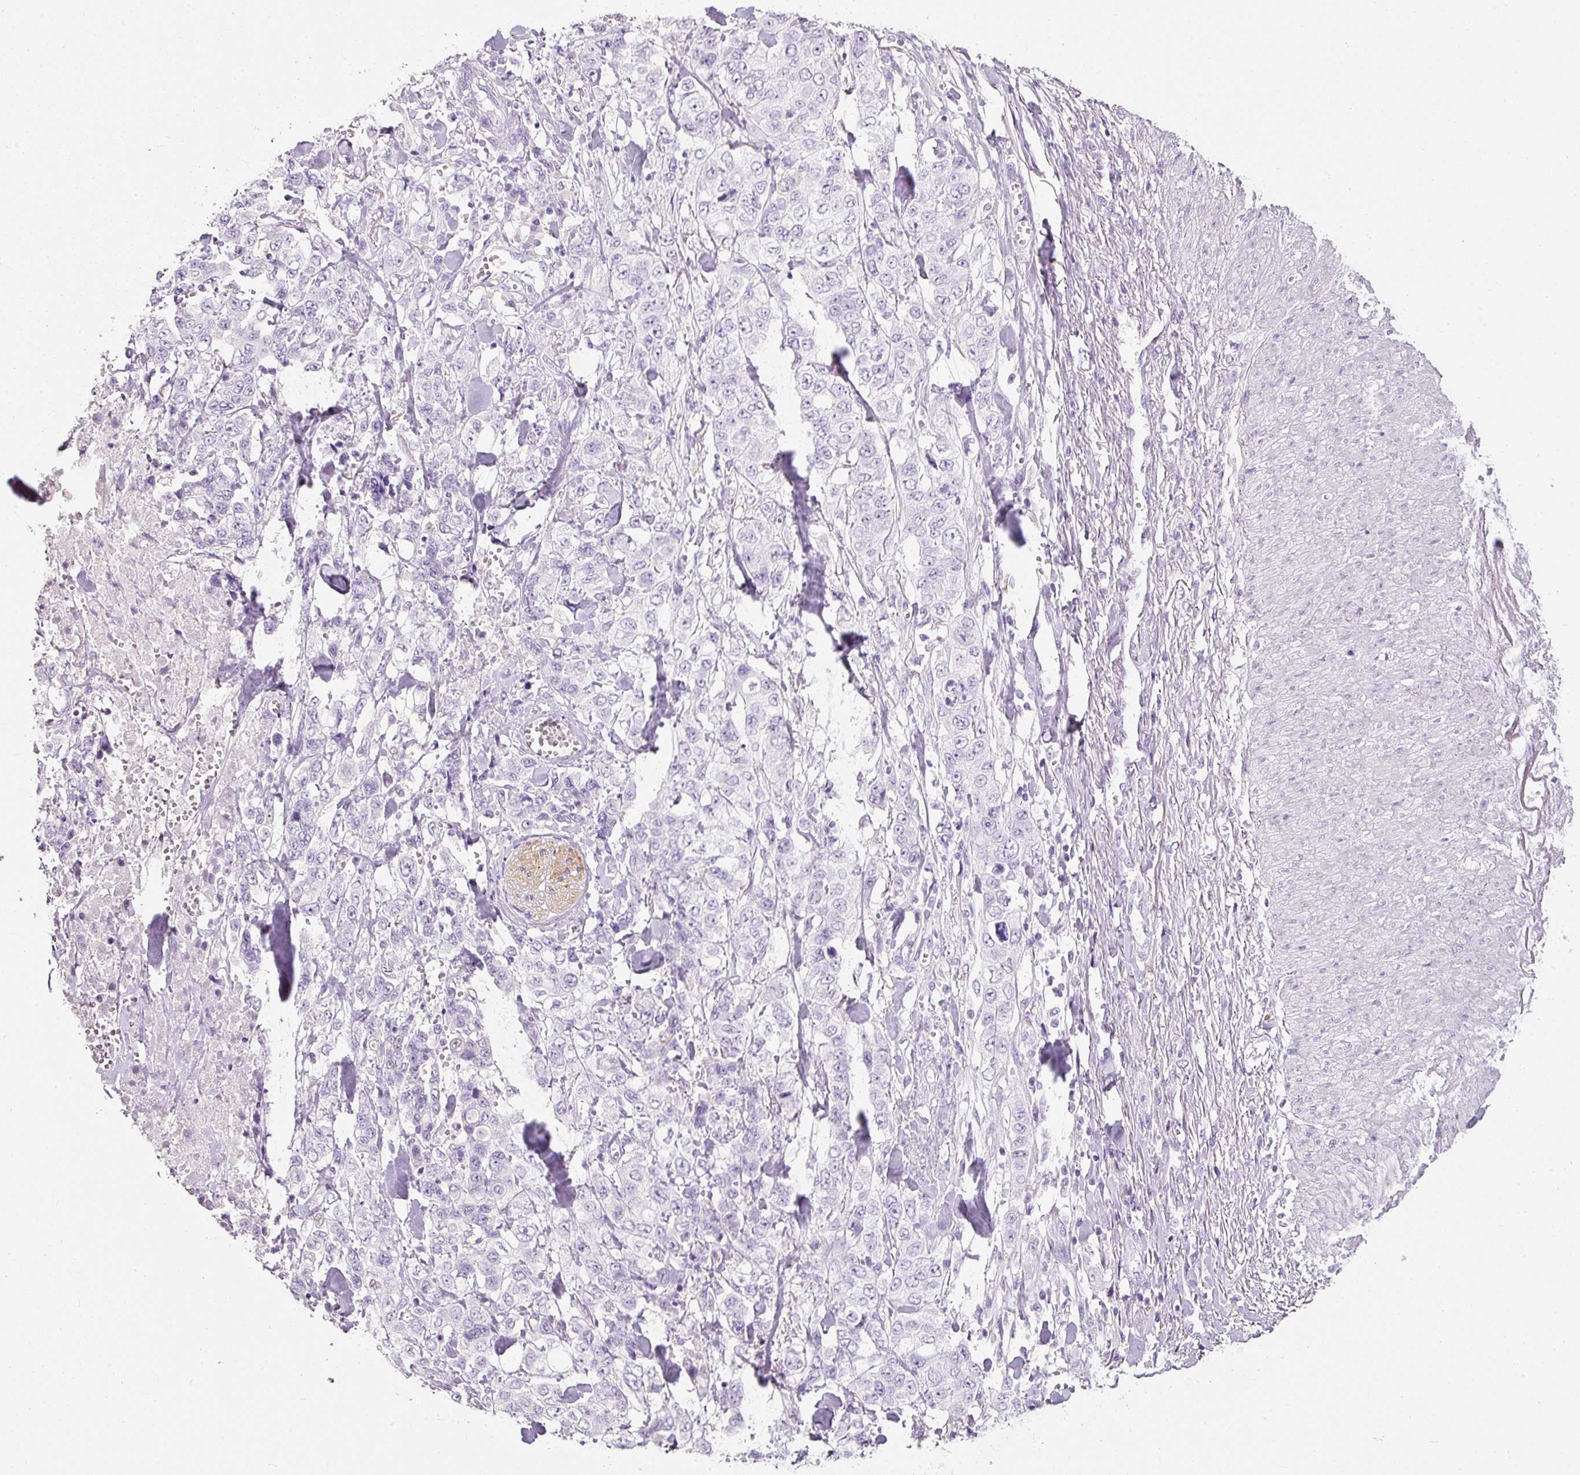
{"staining": {"intensity": "negative", "quantity": "none", "location": "none"}, "tissue": "stomach cancer", "cell_type": "Tumor cells", "image_type": "cancer", "snomed": [{"axis": "morphology", "description": "Adenocarcinoma, NOS"}, {"axis": "topography", "description": "Stomach, upper"}], "caption": "An immunohistochemistry micrograph of adenocarcinoma (stomach) is shown. There is no staining in tumor cells of adenocarcinoma (stomach).", "gene": "DNM1", "patient": {"sex": "male", "age": 62}}